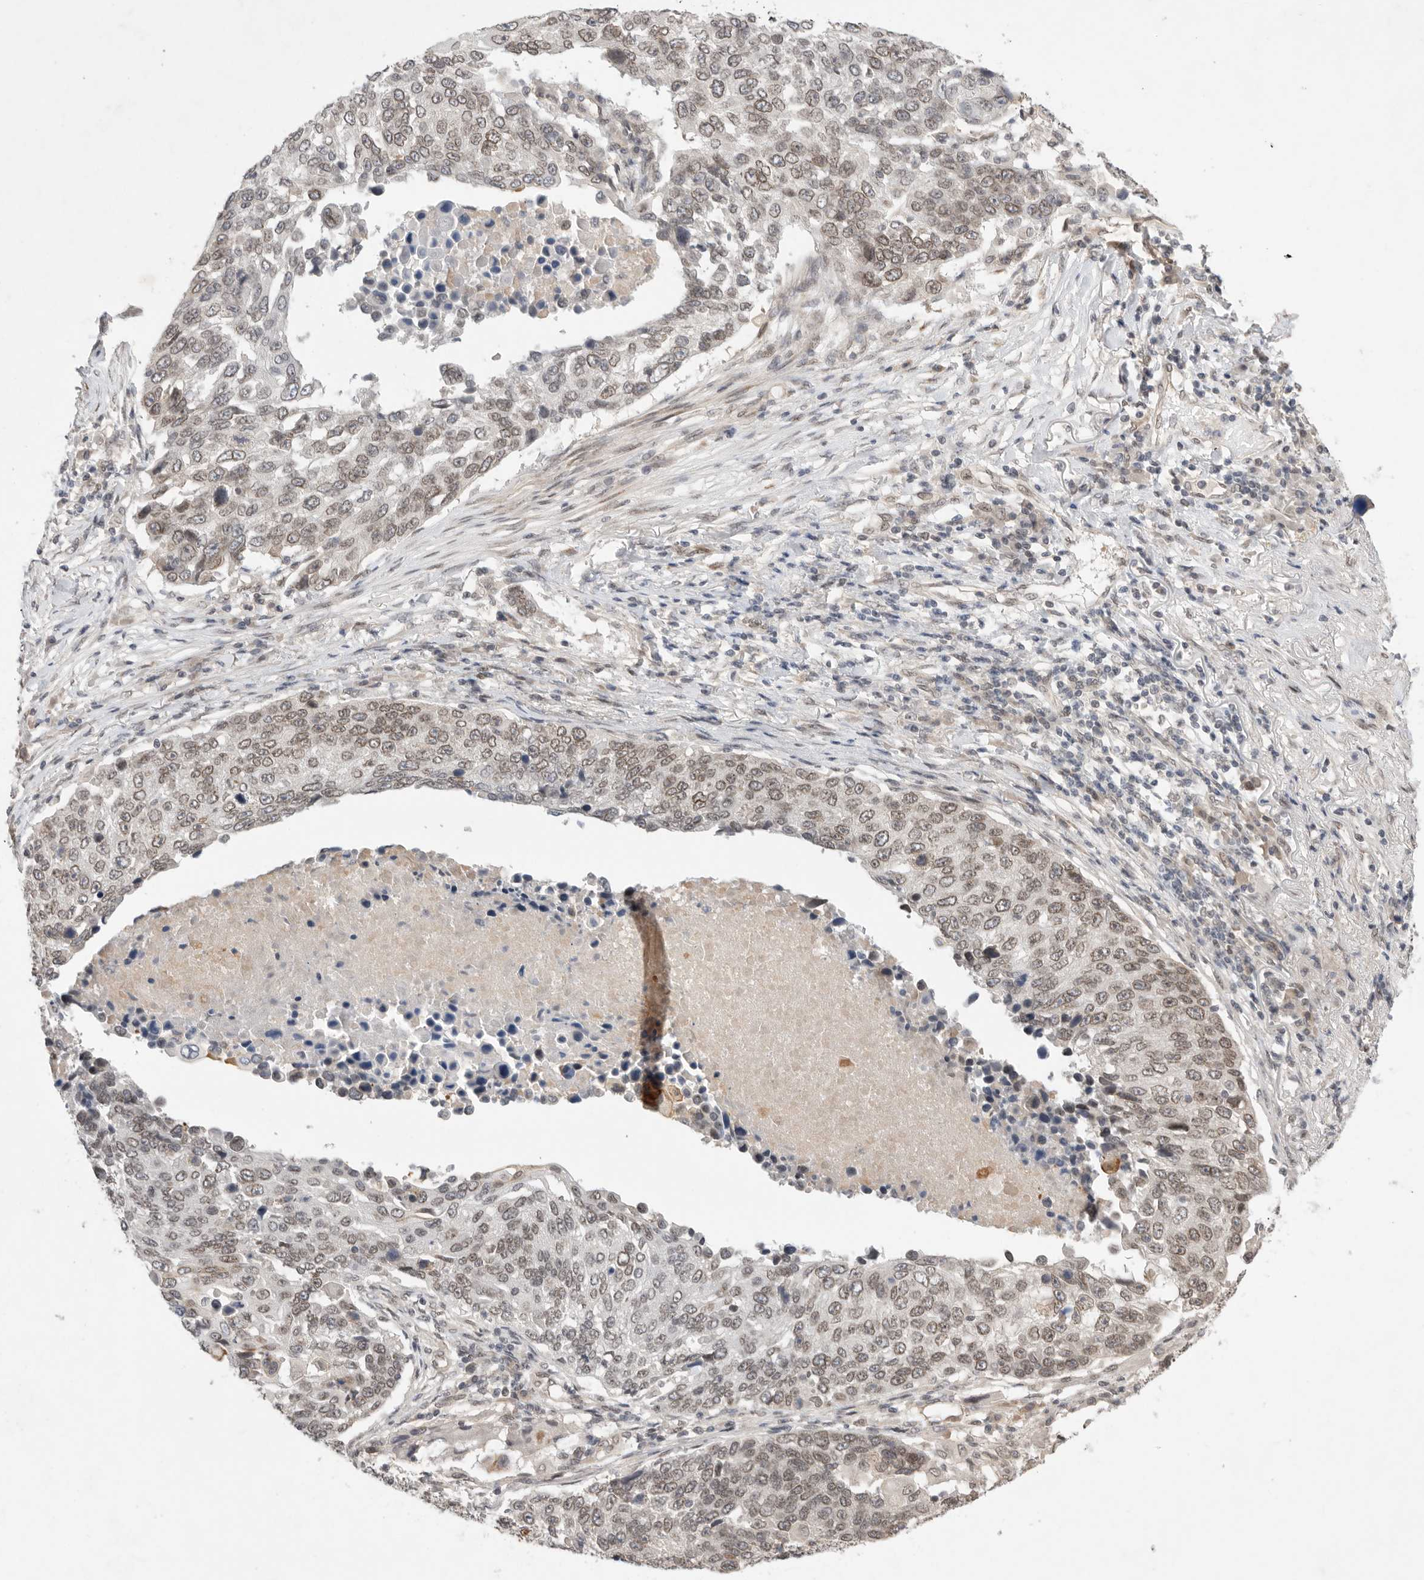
{"staining": {"intensity": "weak", "quantity": "25%-75%", "location": "cytoplasmic/membranous,nuclear"}, "tissue": "lung cancer", "cell_type": "Tumor cells", "image_type": "cancer", "snomed": [{"axis": "morphology", "description": "Squamous cell carcinoma, NOS"}, {"axis": "topography", "description": "Lung"}], "caption": "Immunohistochemistry (IHC) staining of lung squamous cell carcinoma, which reveals low levels of weak cytoplasmic/membranous and nuclear expression in approximately 25%-75% of tumor cells indicating weak cytoplasmic/membranous and nuclear protein staining. The staining was performed using DAB (brown) for protein detection and nuclei were counterstained in hematoxylin (blue).", "gene": "LEMD3", "patient": {"sex": "male", "age": 66}}